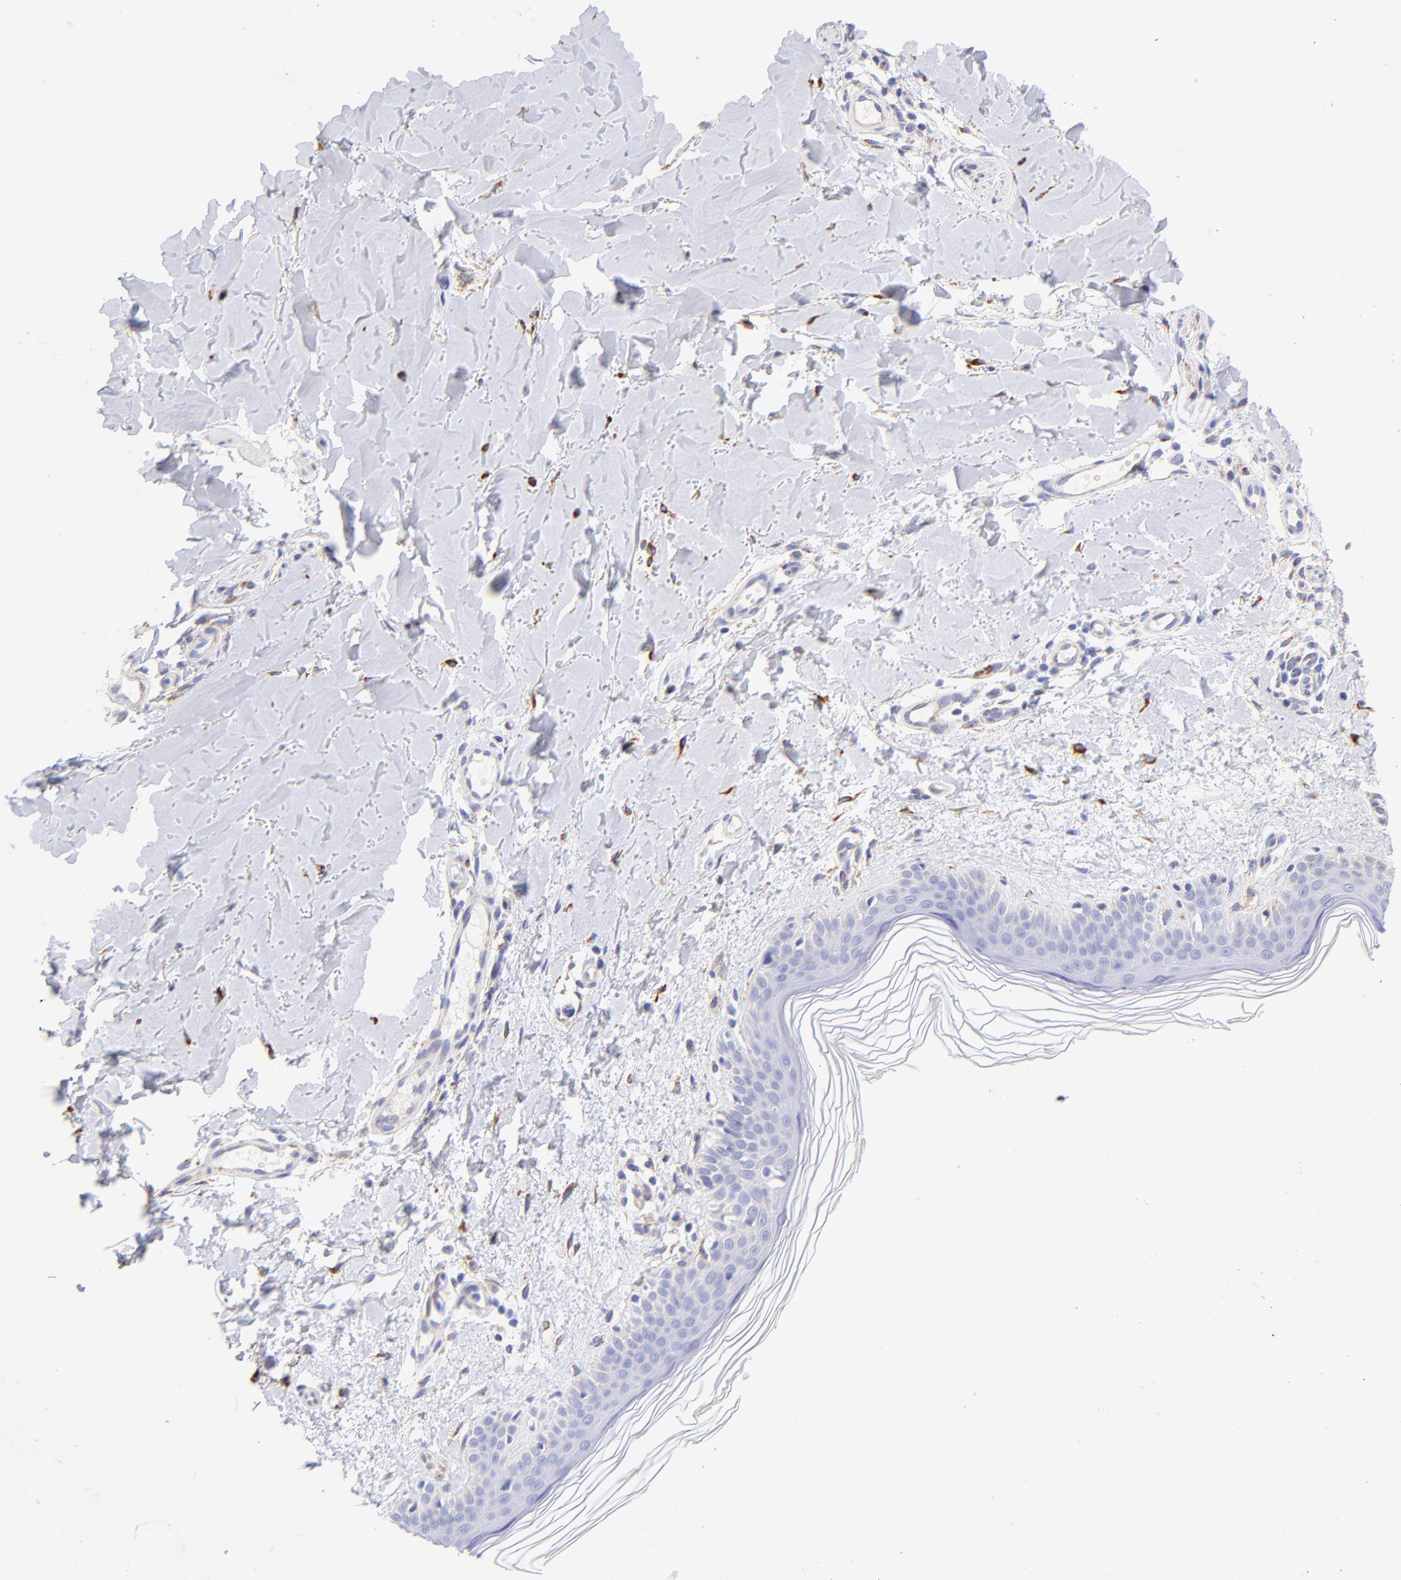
{"staining": {"intensity": "strong", "quantity": ">75%", "location": "cytoplasmic/membranous"}, "tissue": "skin", "cell_type": "Fibroblasts", "image_type": "normal", "snomed": [{"axis": "morphology", "description": "Normal tissue, NOS"}, {"axis": "topography", "description": "Skin"}], "caption": "Immunohistochemistry (IHC) (DAB (3,3'-diaminobenzidine)) staining of benign skin displays strong cytoplasmic/membranous protein expression in approximately >75% of fibroblasts.", "gene": "SPARC", "patient": {"sex": "female", "age": 56}}